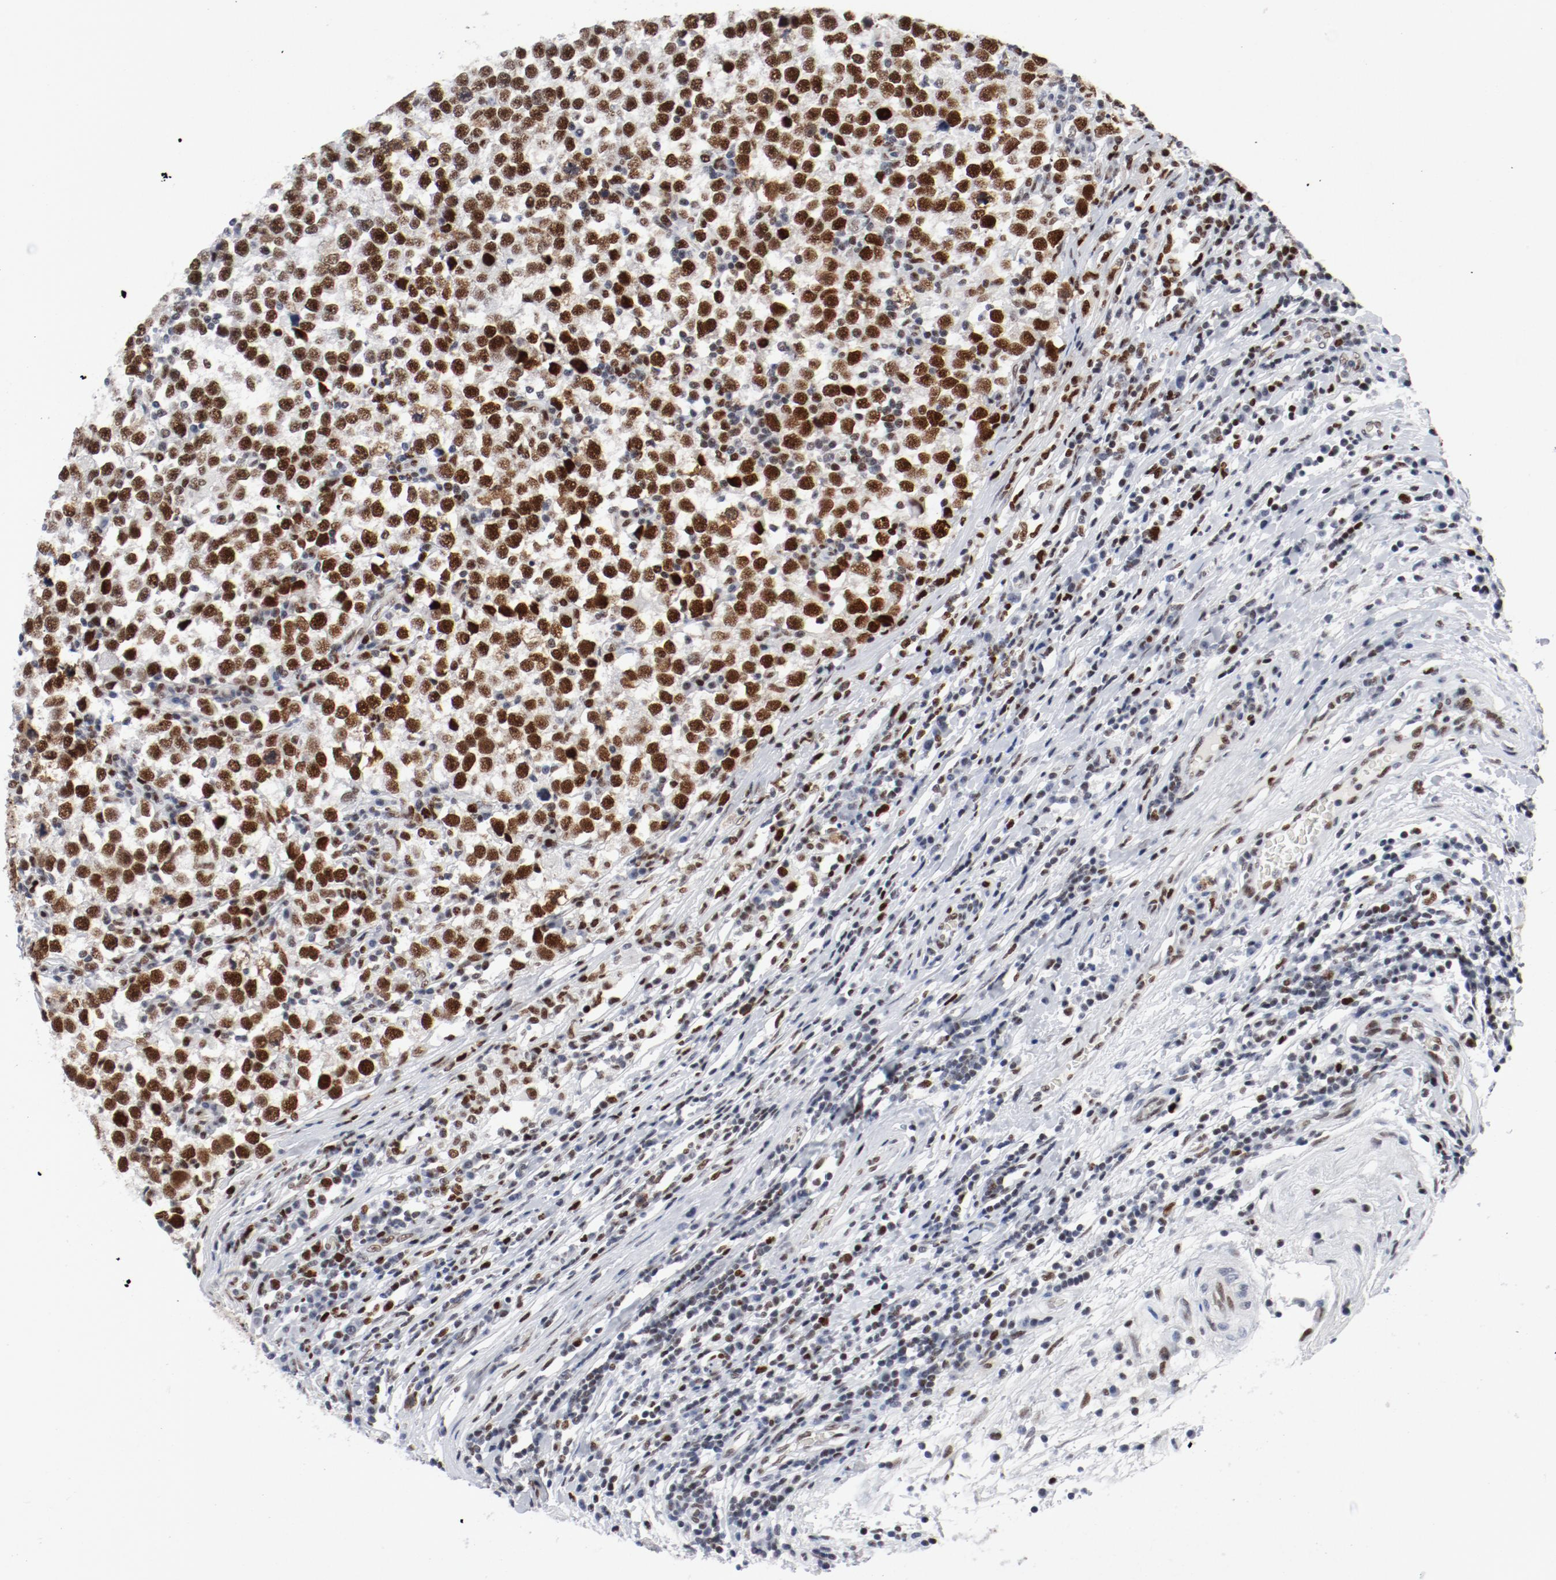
{"staining": {"intensity": "strong", "quantity": ">75%", "location": "nuclear"}, "tissue": "testis cancer", "cell_type": "Tumor cells", "image_type": "cancer", "snomed": [{"axis": "morphology", "description": "Seminoma, NOS"}, {"axis": "topography", "description": "Testis"}], "caption": "IHC (DAB (3,3'-diaminobenzidine)) staining of testis cancer (seminoma) displays strong nuclear protein staining in about >75% of tumor cells. (brown staining indicates protein expression, while blue staining denotes nuclei).", "gene": "POLD1", "patient": {"sex": "male", "age": 43}}